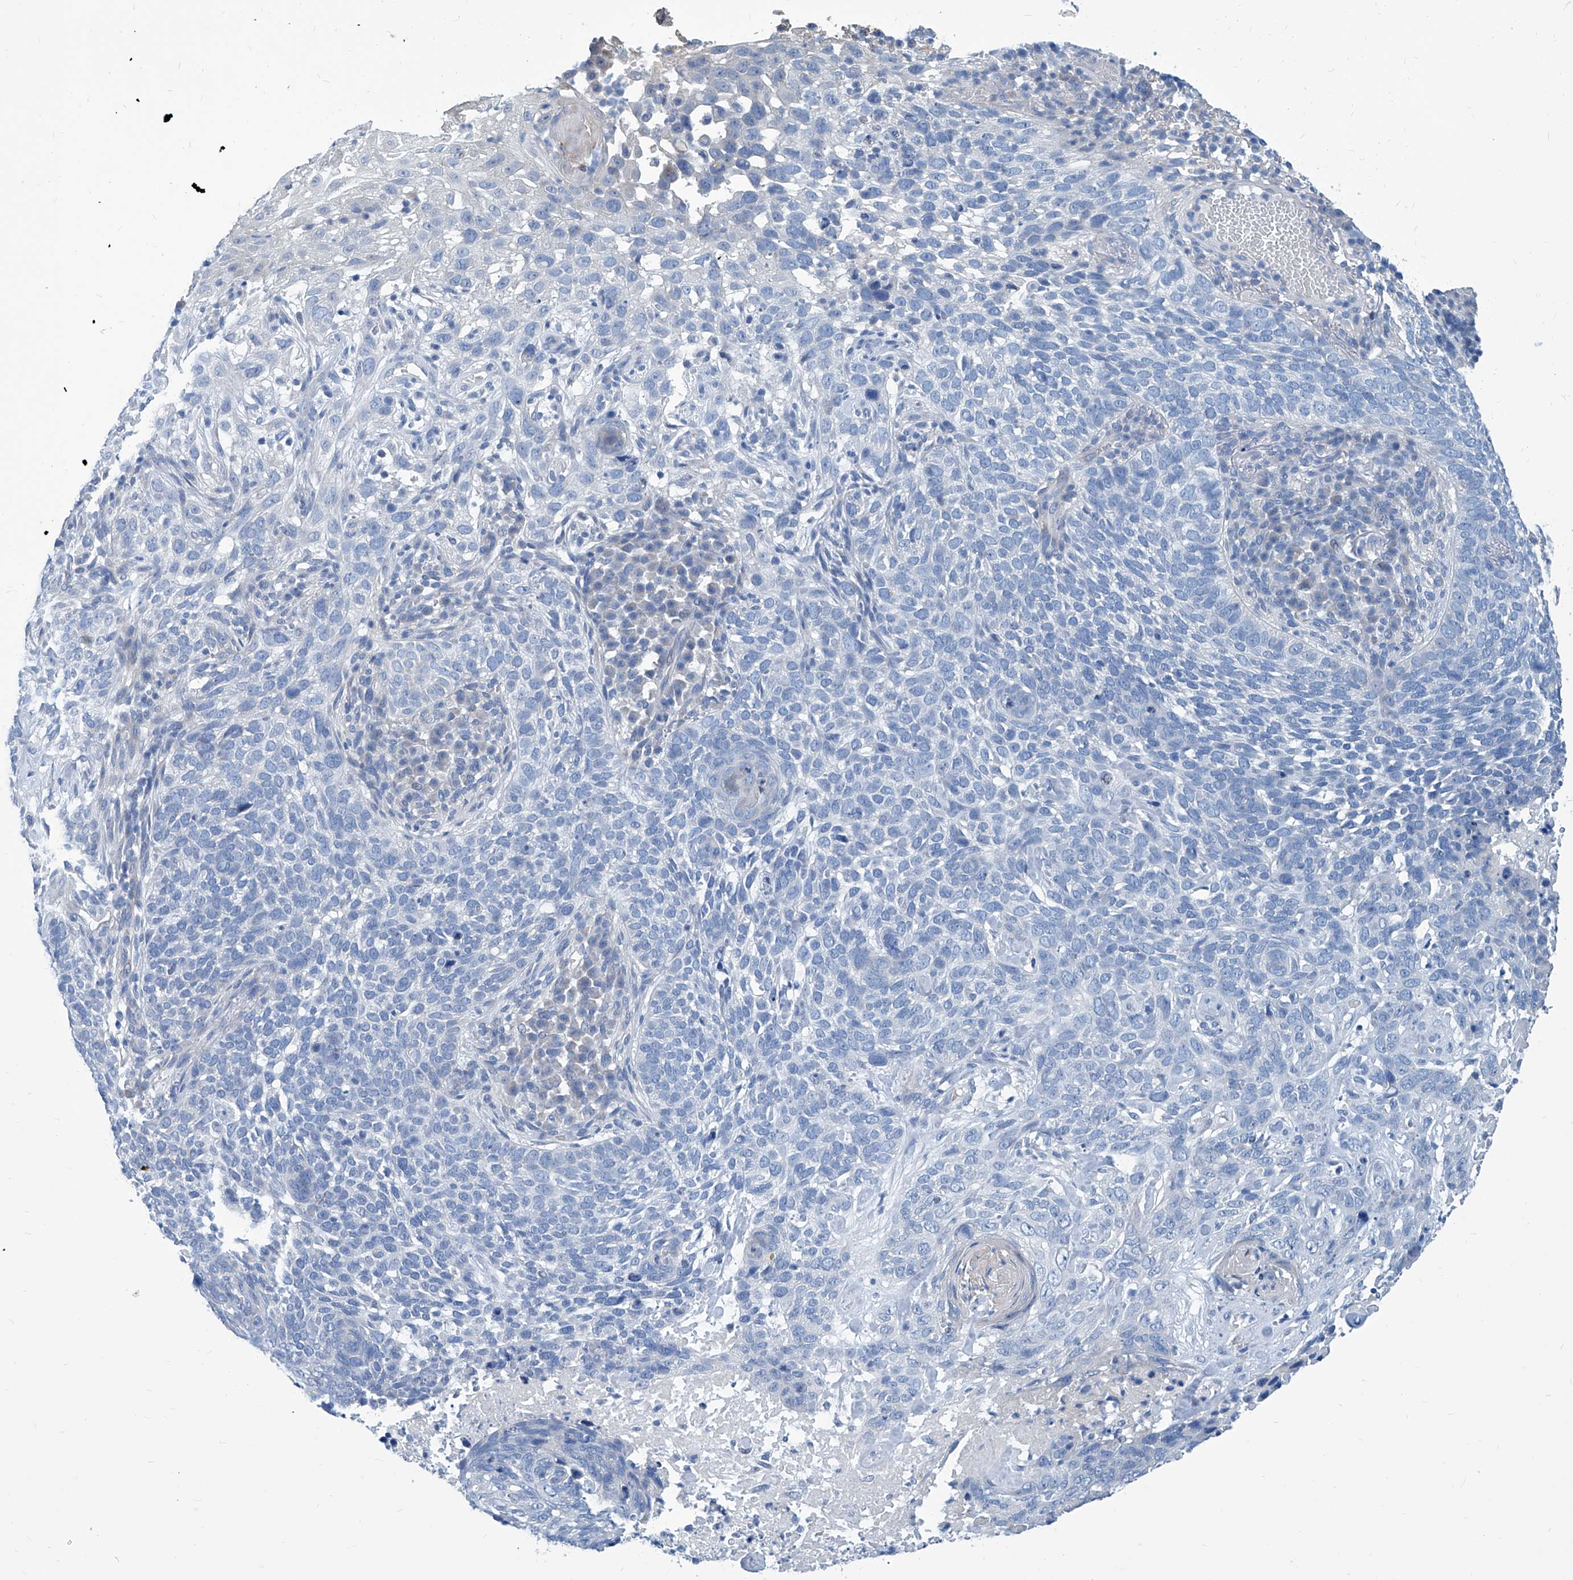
{"staining": {"intensity": "negative", "quantity": "none", "location": "none"}, "tissue": "skin cancer", "cell_type": "Tumor cells", "image_type": "cancer", "snomed": [{"axis": "morphology", "description": "Basal cell carcinoma"}, {"axis": "topography", "description": "Skin"}], "caption": "Immunohistochemical staining of human basal cell carcinoma (skin) demonstrates no significant expression in tumor cells. The staining was performed using DAB to visualize the protein expression in brown, while the nuclei were stained in blue with hematoxylin (Magnification: 20x).", "gene": "ZNF519", "patient": {"sex": "female", "age": 64}}